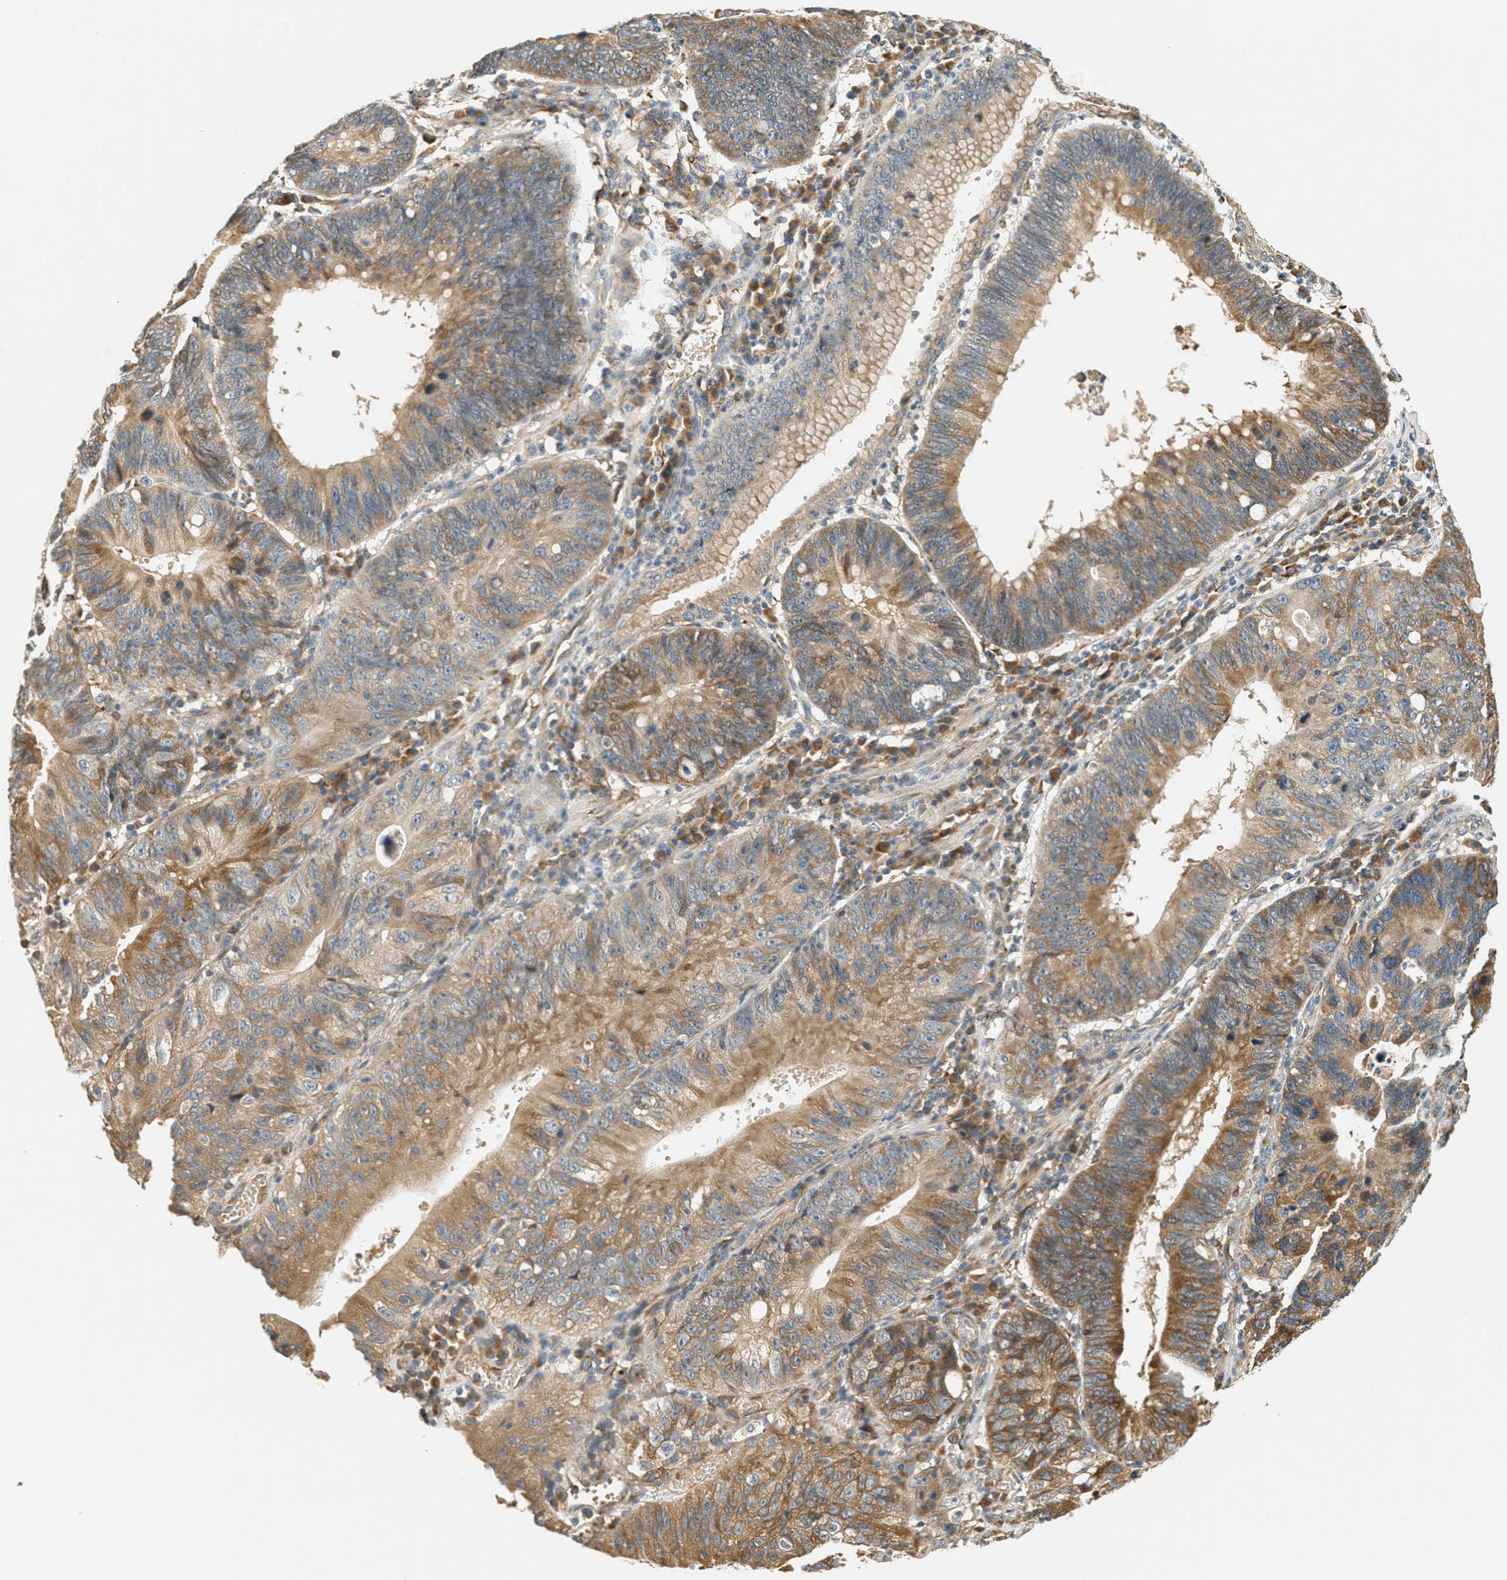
{"staining": {"intensity": "moderate", "quantity": ">75%", "location": "cytoplasmic/membranous"}, "tissue": "stomach cancer", "cell_type": "Tumor cells", "image_type": "cancer", "snomed": [{"axis": "morphology", "description": "Adenocarcinoma, NOS"}, {"axis": "topography", "description": "Stomach"}], "caption": "Immunohistochemical staining of adenocarcinoma (stomach) exhibits moderate cytoplasmic/membranous protein expression in approximately >75% of tumor cells.", "gene": "PDK1", "patient": {"sex": "male", "age": 59}}